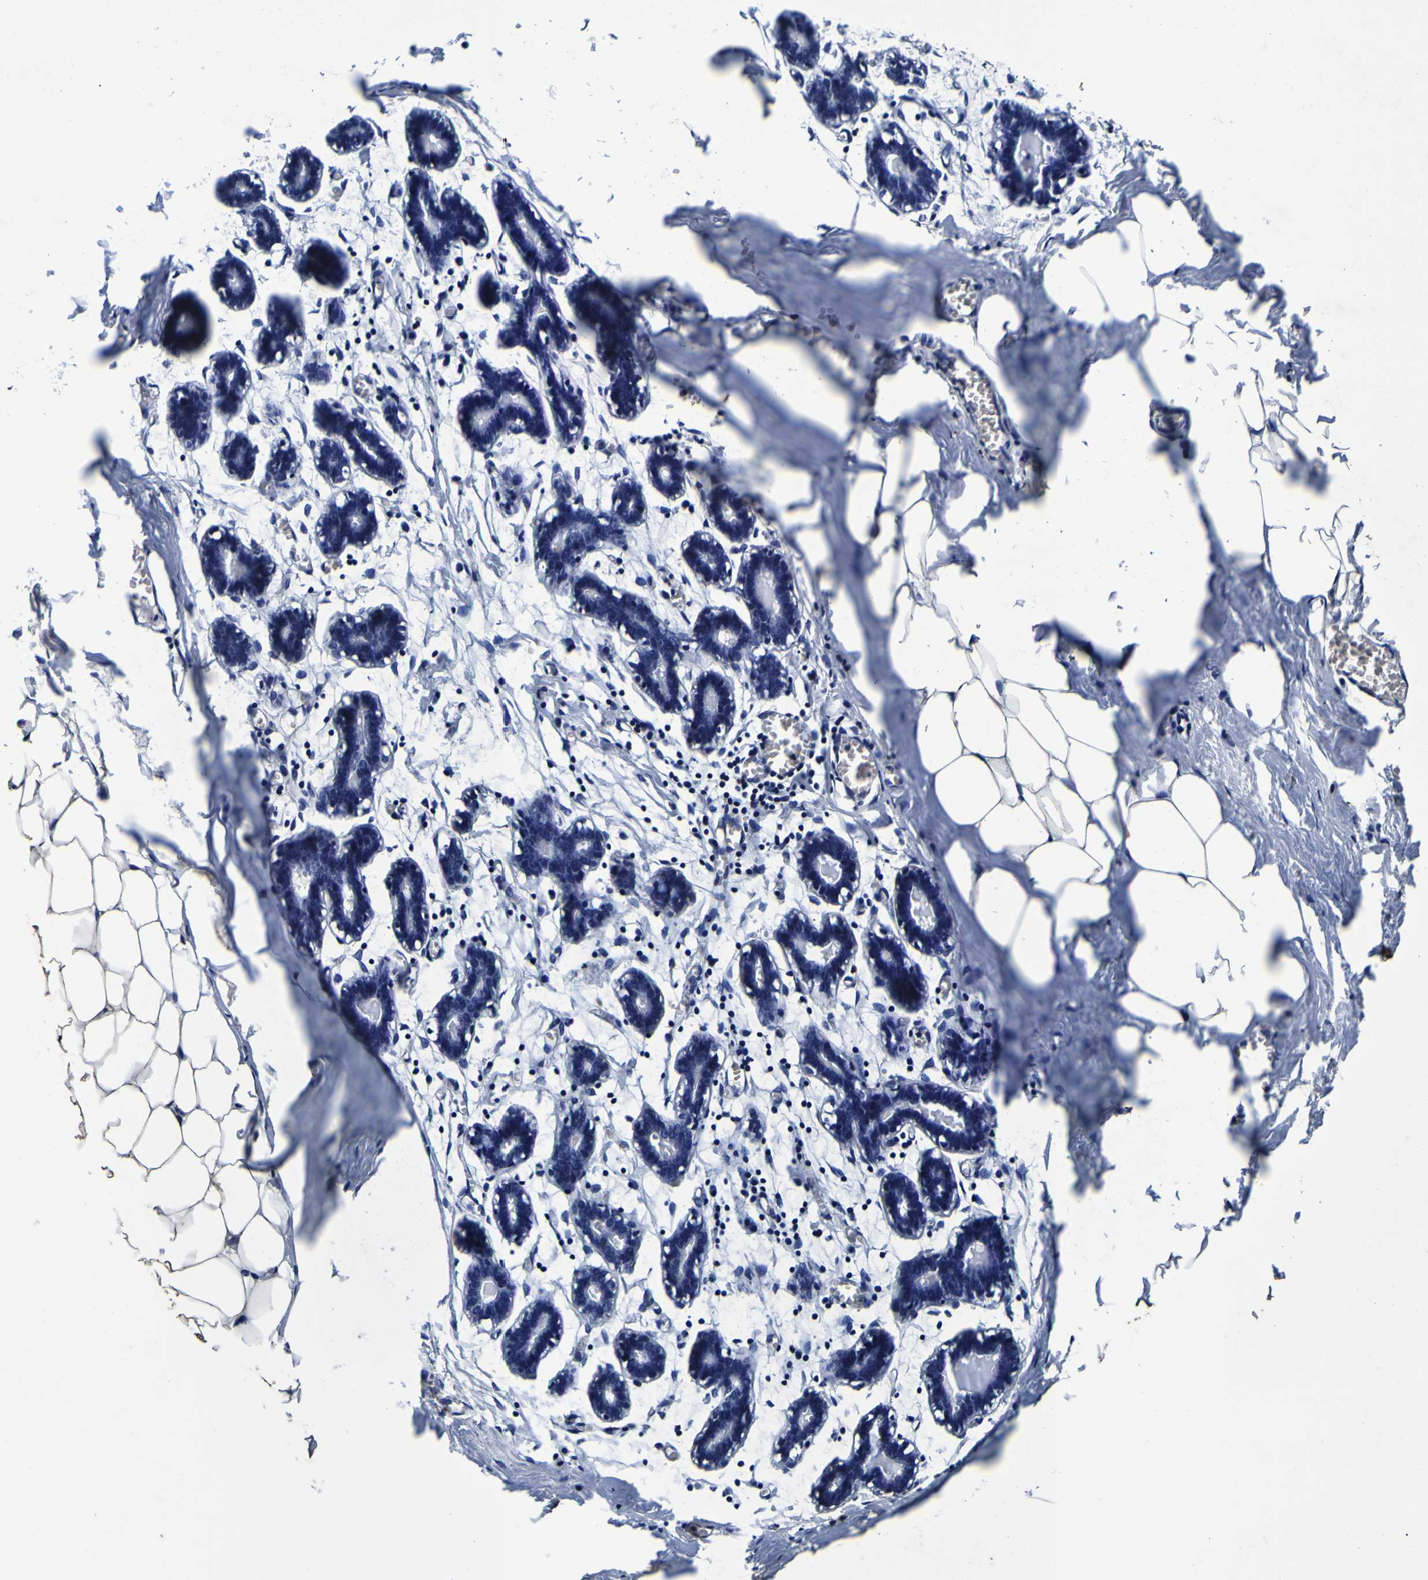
{"staining": {"intensity": "negative", "quantity": "none", "location": "none"}, "tissue": "breast", "cell_type": "Adipocytes", "image_type": "normal", "snomed": [{"axis": "morphology", "description": "Normal tissue, NOS"}, {"axis": "topography", "description": "Breast"}], "caption": "This is a photomicrograph of immunohistochemistry staining of benign breast, which shows no expression in adipocytes. (DAB IHC with hematoxylin counter stain).", "gene": "PANK4", "patient": {"sex": "female", "age": 27}}